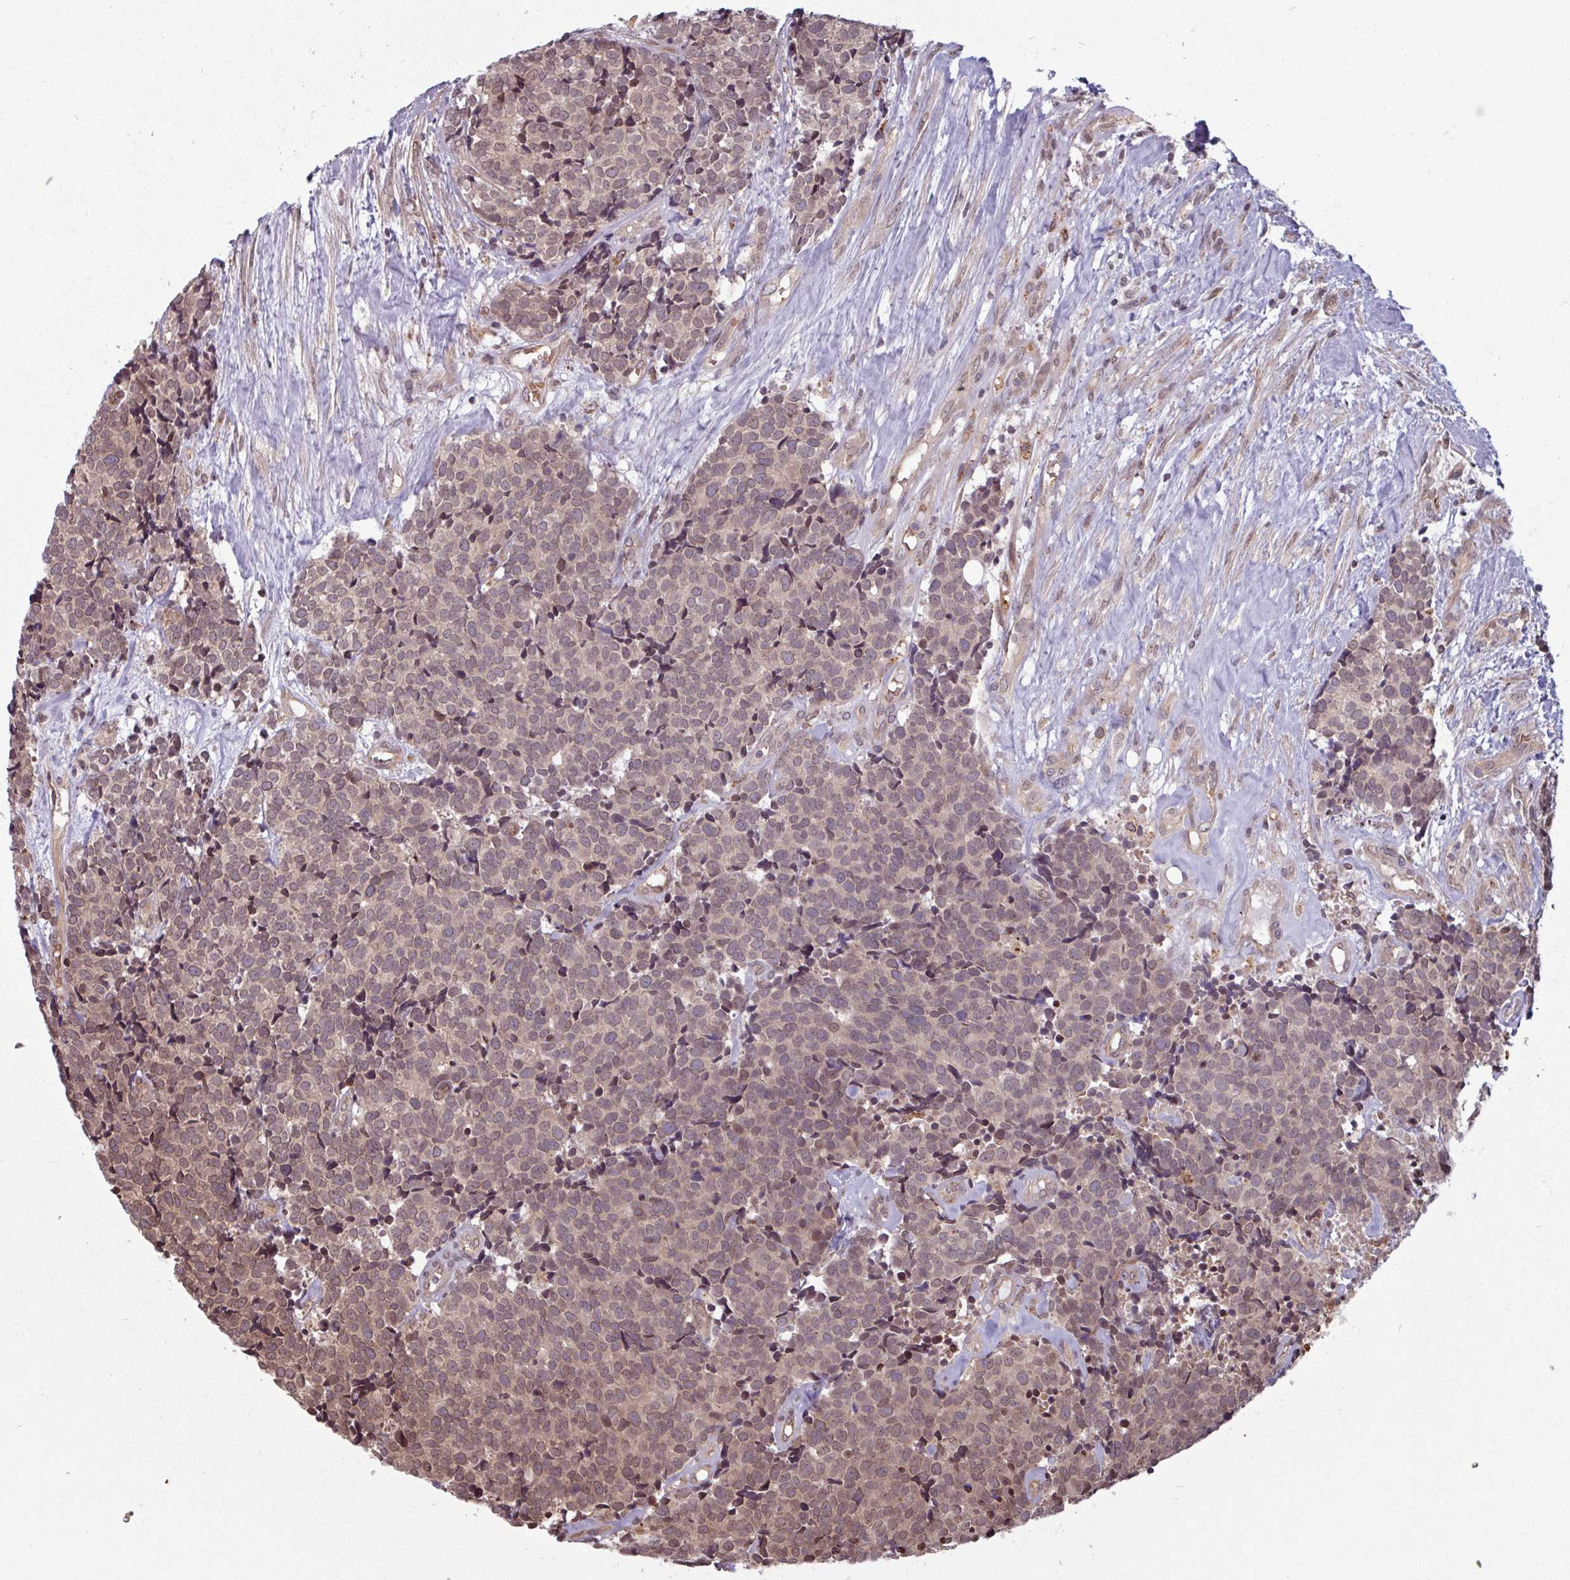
{"staining": {"intensity": "weak", "quantity": "25%-75%", "location": "cytoplasmic/membranous,nuclear"}, "tissue": "carcinoid", "cell_type": "Tumor cells", "image_type": "cancer", "snomed": [{"axis": "morphology", "description": "Carcinoid, malignant, NOS"}, {"axis": "topography", "description": "Skin"}], "caption": "Carcinoid was stained to show a protein in brown. There is low levels of weak cytoplasmic/membranous and nuclear expression in approximately 25%-75% of tumor cells. The protein is stained brown, and the nuclei are stained in blue (DAB IHC with brightfield microscopy, high magnification).", "gene": "RBM4B", "patient": {"sex": "female", "age": 79}}